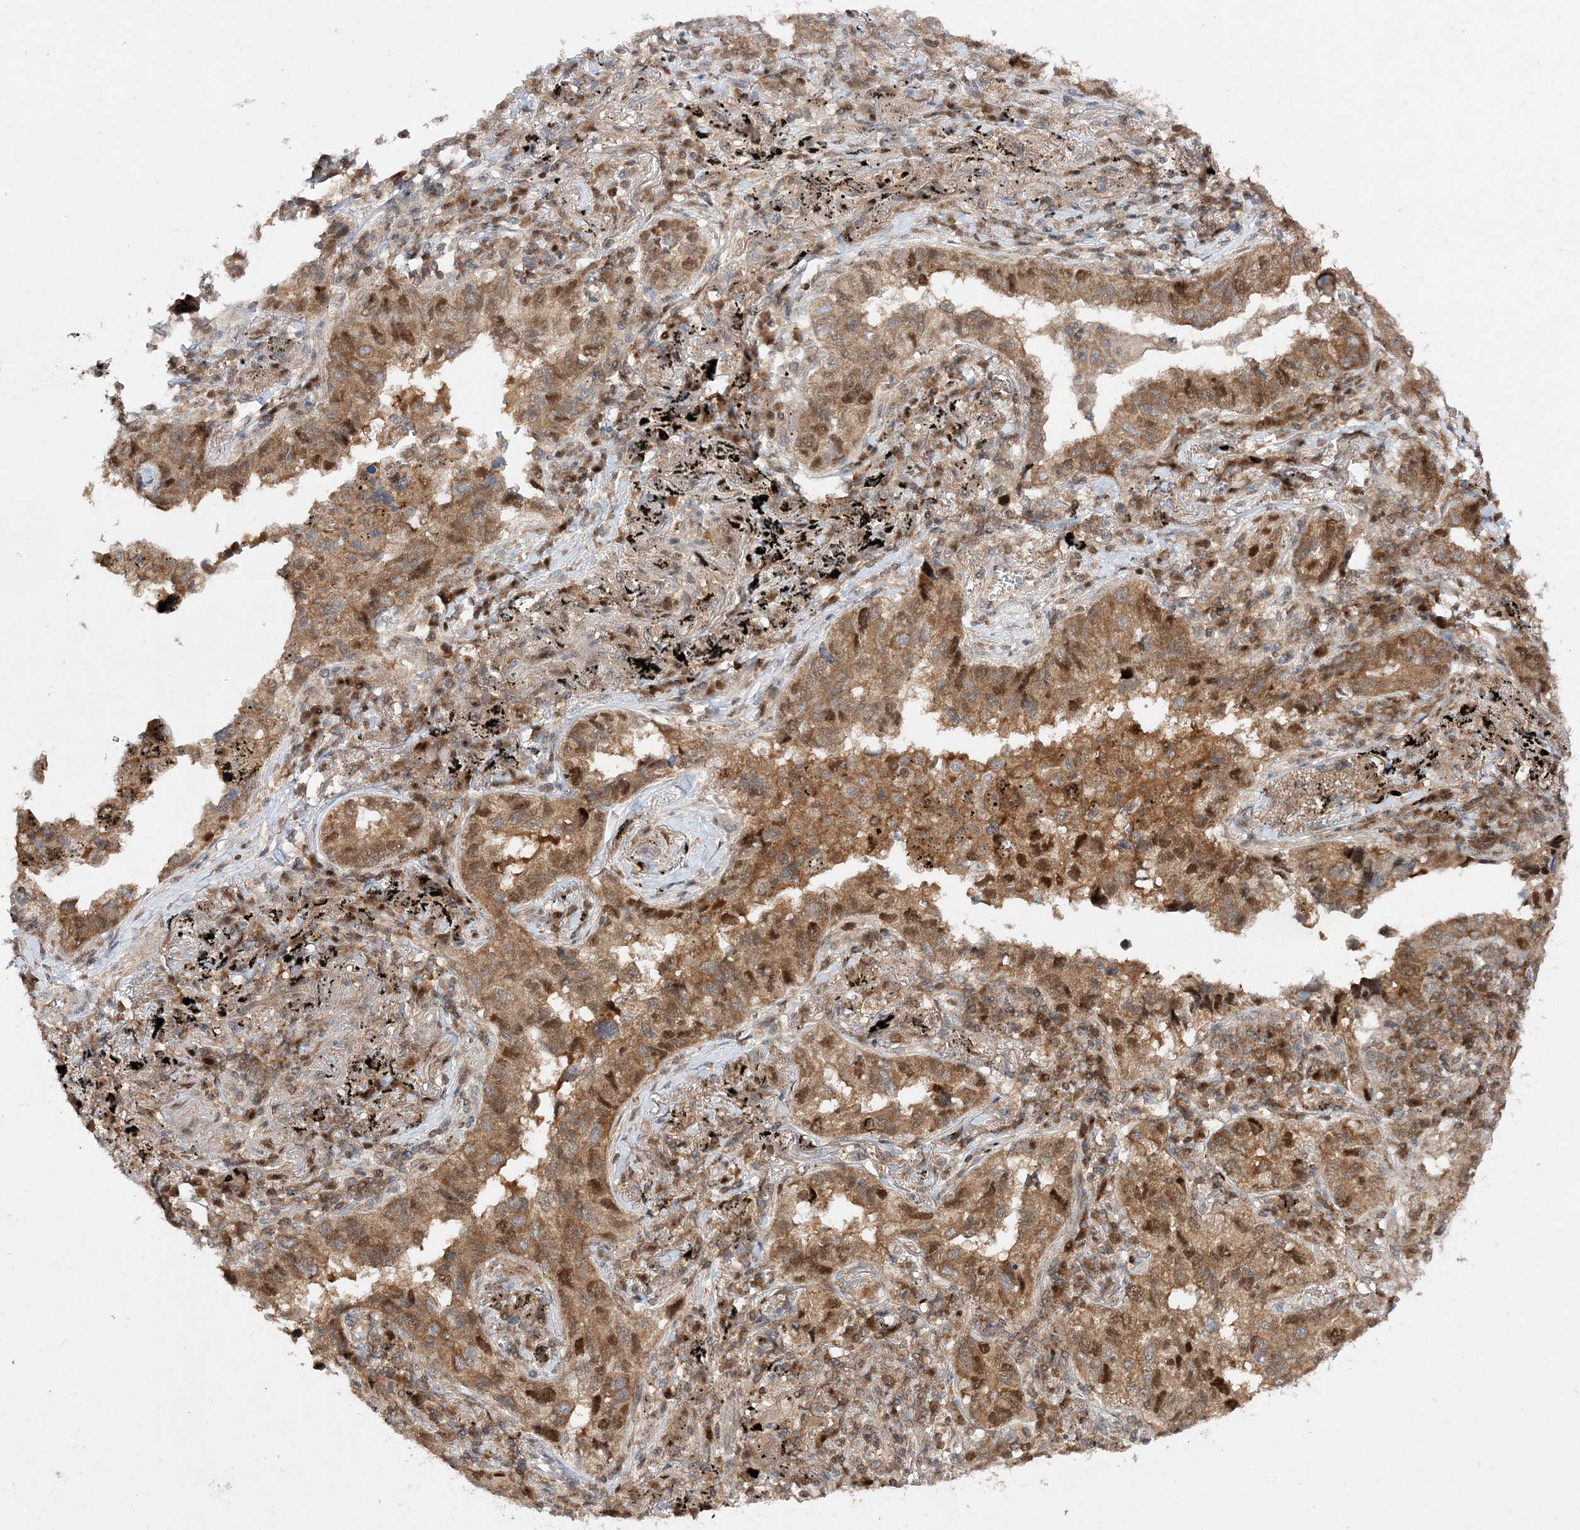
{"staining": {"intensity": "strong", "quantity": ">75%", "location": "cytoplasmic/membranous,nuclear"}, "tissue": "lung cancer", "cell_type": "Tumor cells", "image_type": "cancer", "snomed": [{"axis": "morphology", "description": "Adenocarcinoma, NOS"}, {"axis": "topography", "description": "Lung"}], "caption": "A histopathology image of human lung cancer stained for a protein exhibits strong cytoplasmic/membranous and nuclear brown staining in tumor cells.", "gene": "NIF3L1", "patient": {"sex": "male", "age": 65}}